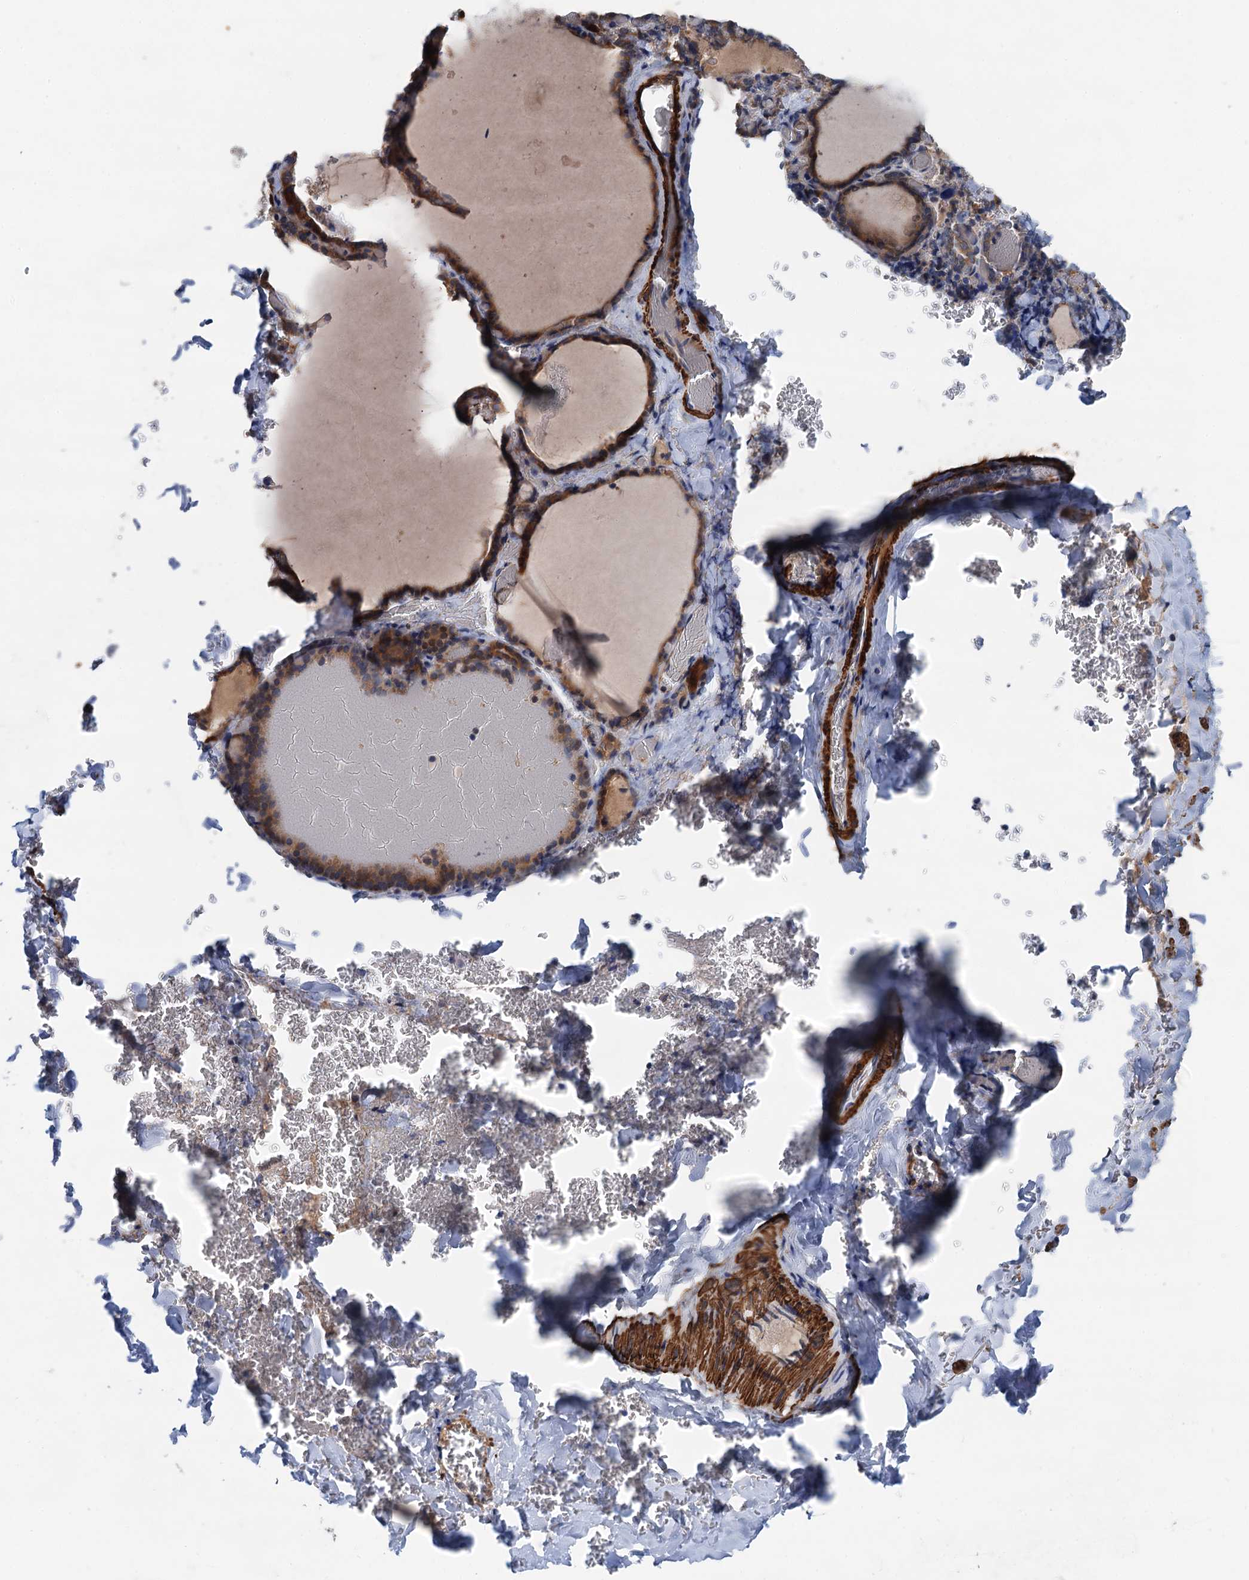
{"staining": {"intensity": "moderate", "quantity": ">75%", "location": "cytoplasmic/membranous"}, "tissue": "thyroid gland", "cell_type": "Glandular cells", "image_type": "normal", "snomed": [{"axis": "morphology", "description": "Normal tissue, NOS"}, {"axis": "topography", "description": "Thyroid gland"}], "caption": "The micrograph shows a brown stain indicating the presence of a protein in the cytoplasmic/membranous of glandular cells in thyroid gland. The protein is shown in brown color, while the nuclei are stained blue.", "gene": "CSTPP1", "patient": {"sex": "female", "age": 39}}